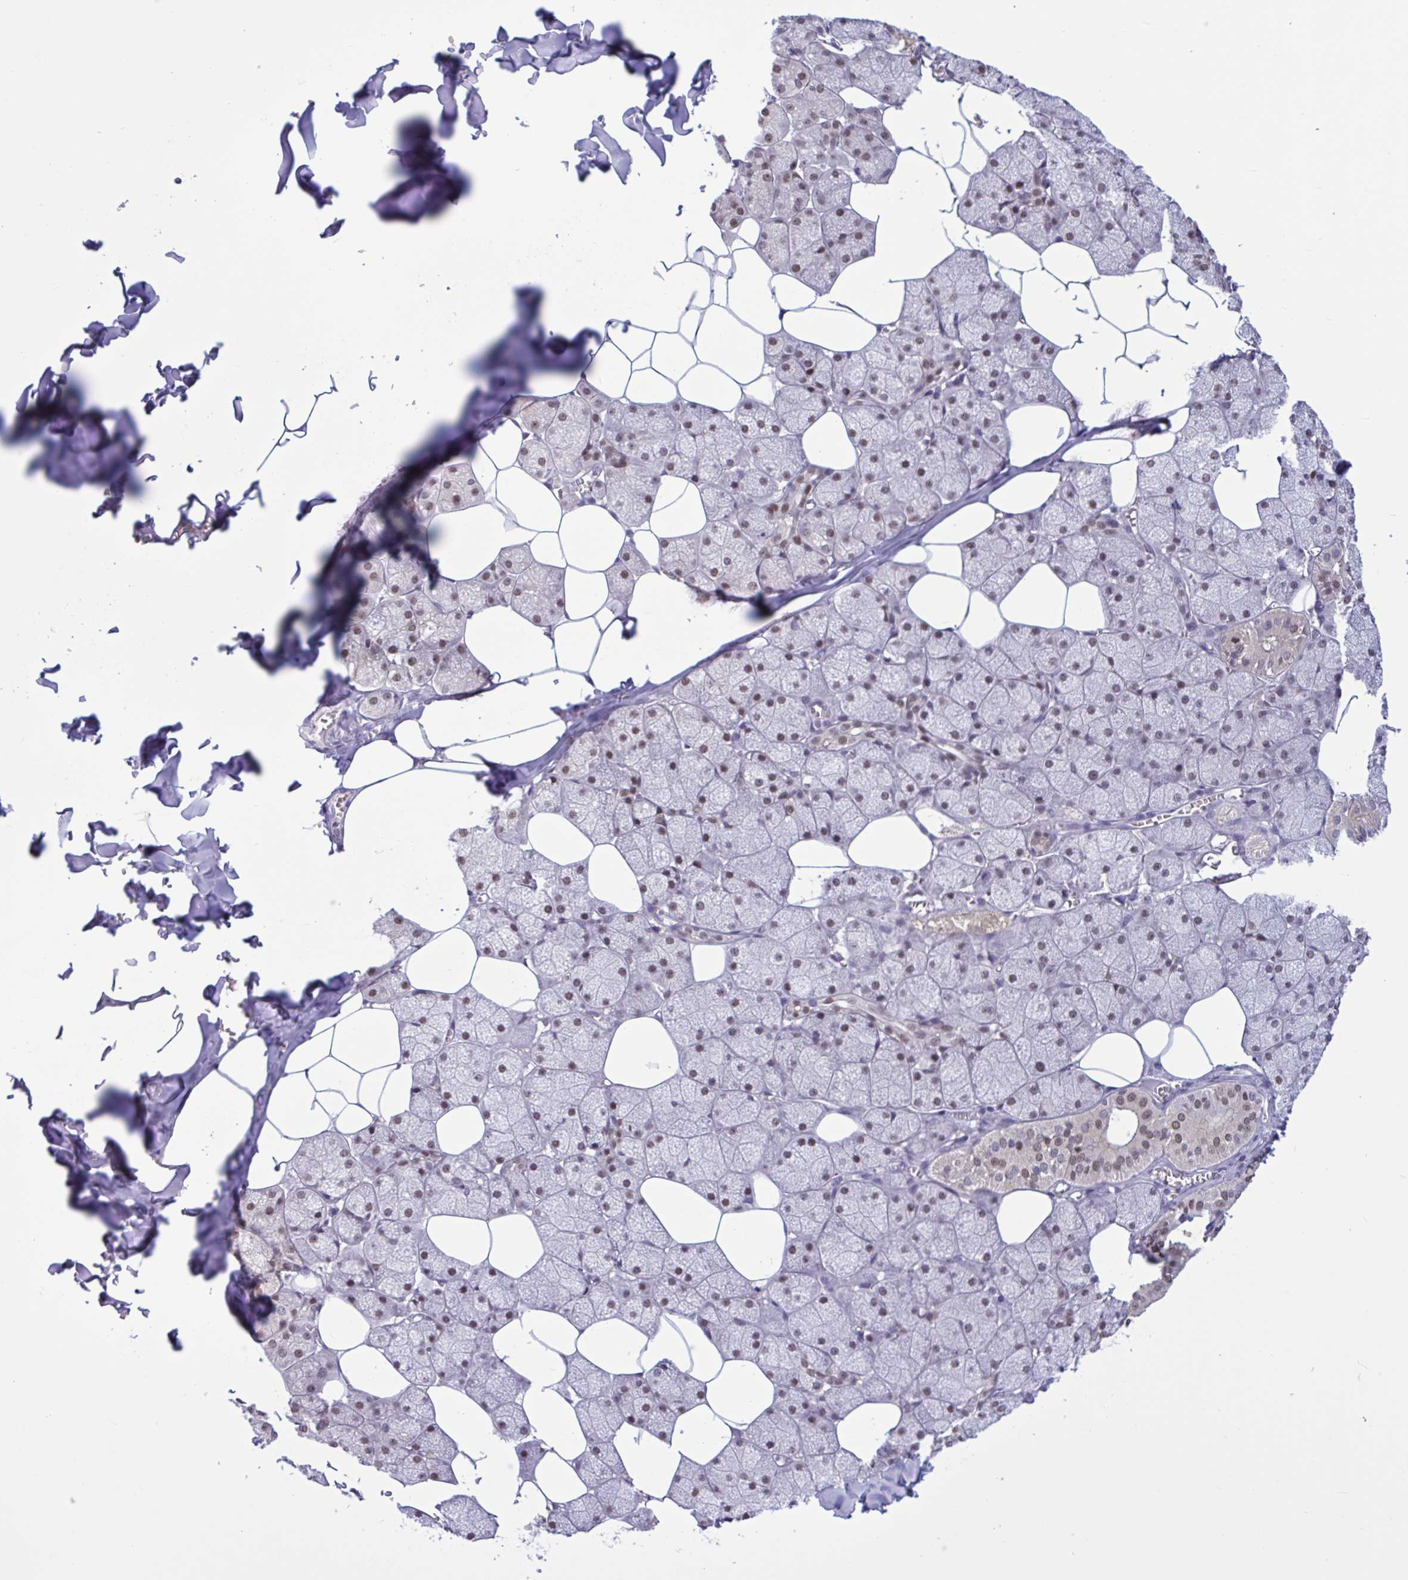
{"staining": {"intensity": "moderate", "quantity": ">75%", "location": "nuclear"}, "tissue": "salivary gland", "cell_type": "Glandular cells", "image_type": "normal", "snomed": [{"axis": "morphology", "description": "Normal tissue, NOS"}, {"axis": "topography", "description": "Salivary gland"}, {"axis": "topography", "description": "Peripheral nerve tissue"}], "caption": "Moderate nuclear positivity for a protein is seen in approximately >75% of glandular cells of unremarkable salivary gland using immunohistochemistry.", "gene": "RBL1", "patient": {"sex": "male", "age": 38}}